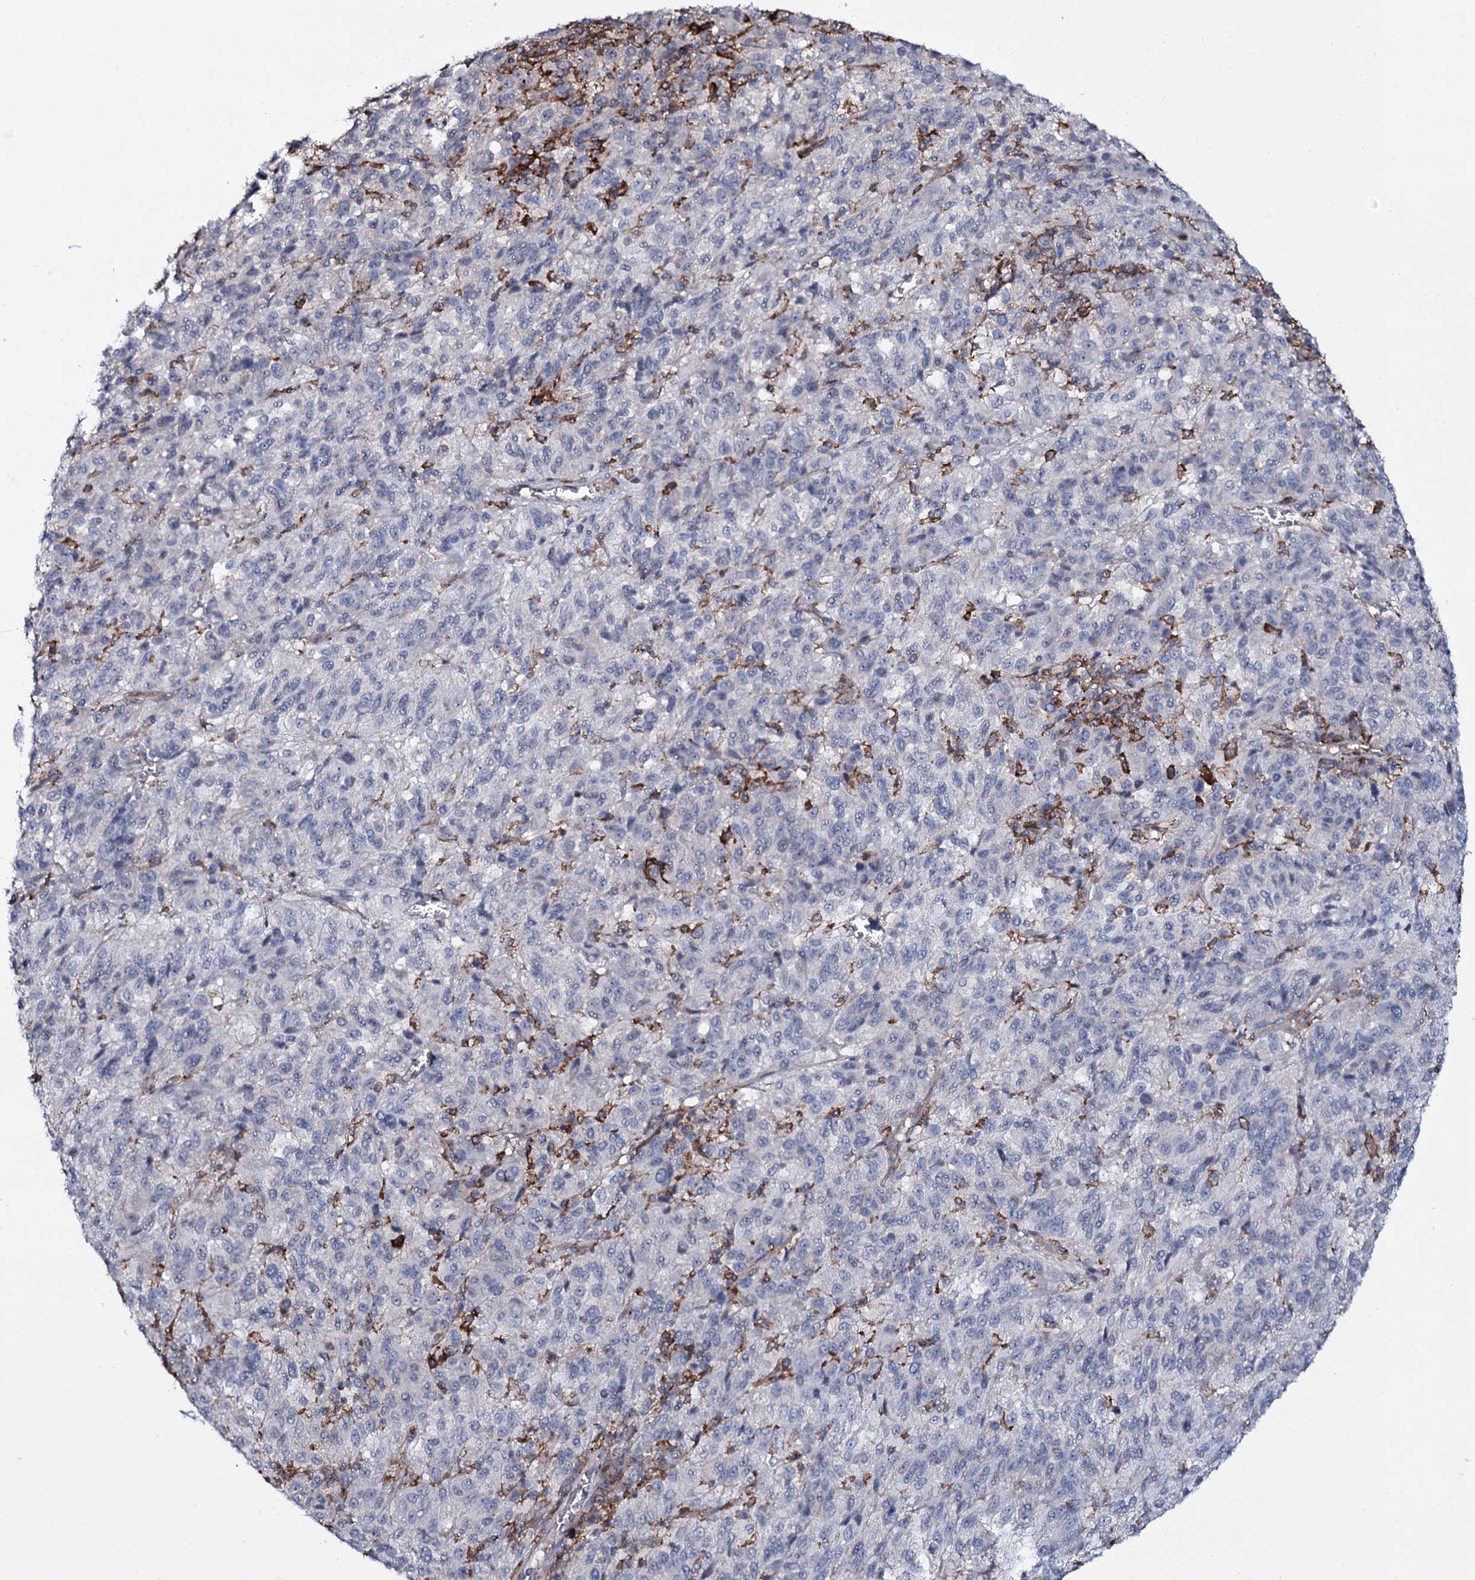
{"staining": {"intensity": "negative", "quantity": "none", "location": "none"}, "tissue": "melanoma", "cell_type": "Tumor cells", "image_type": "cancer", "snomed": [{"axis": "morphology", "description": "Malignant melanoma, Metastatic site"}, {"axis": "topography", "description": "Lung"}], "caption": "Immunohistochemistry of human malignant melanoma (metastatic site) exhibits no staining in tumor cells.", "gene": "SNAP23", "patient": {"sex": "male", "age": 64}}